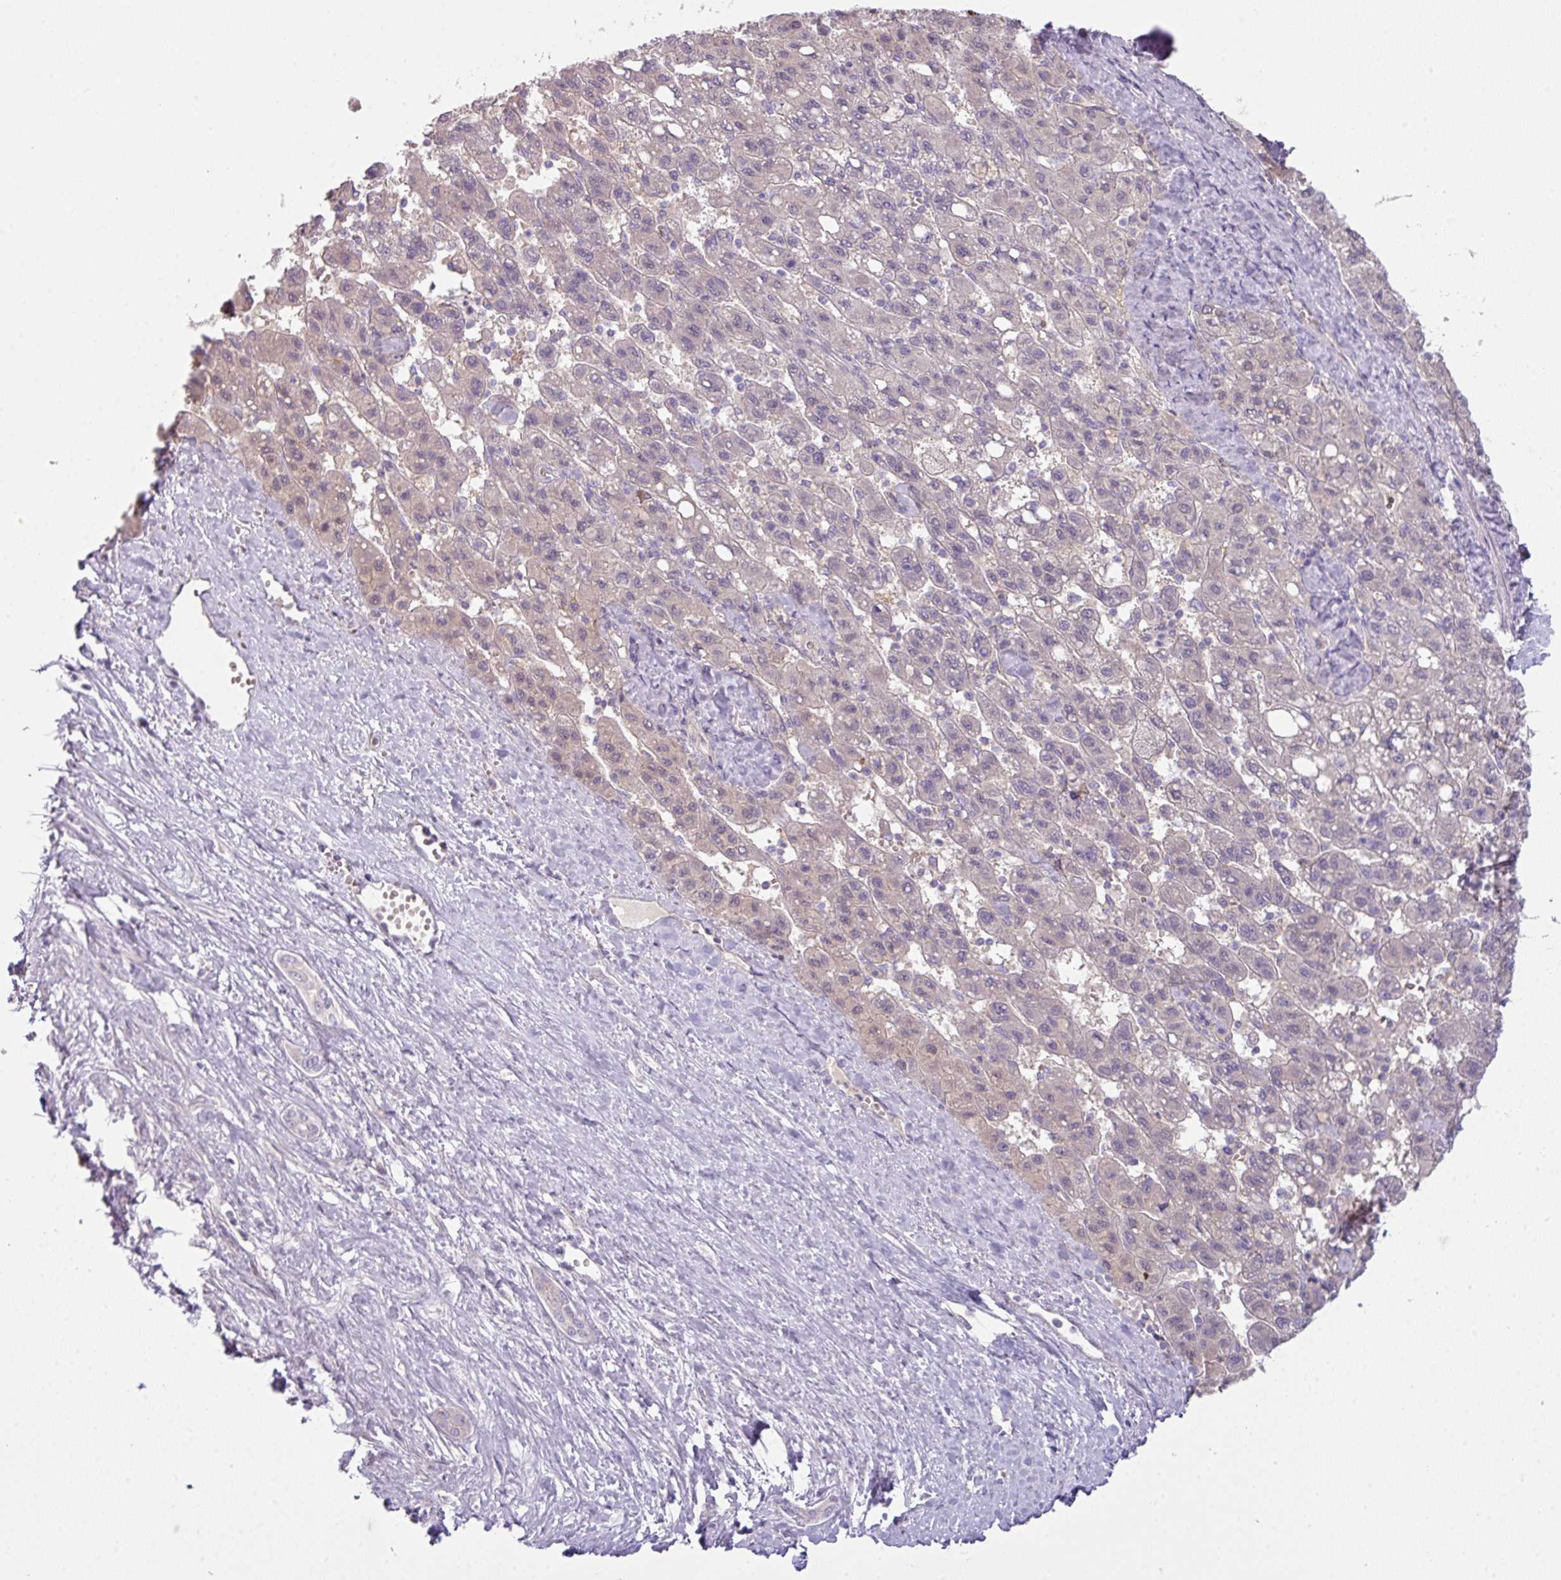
{"staining": {"intensity": "negative", "quantity": "none", "location": "none"}, "tissue": "liver cancer", "cell_type": "Tumor cells", "image_type": "cancer", "snomed": [{"axis": "morphology", "description": "Carcinoma, Hepatocellular, NOS"}, {"axis": "topography", "description": "Liver"}], "caption": "High power microscopy histopathology image of an immunohistochemistry micrograph of liver cancer, revealing no significant staining in tumor cells.", "gene": "PIK3R5", "patient": {"sex": "female", "age": 82}}